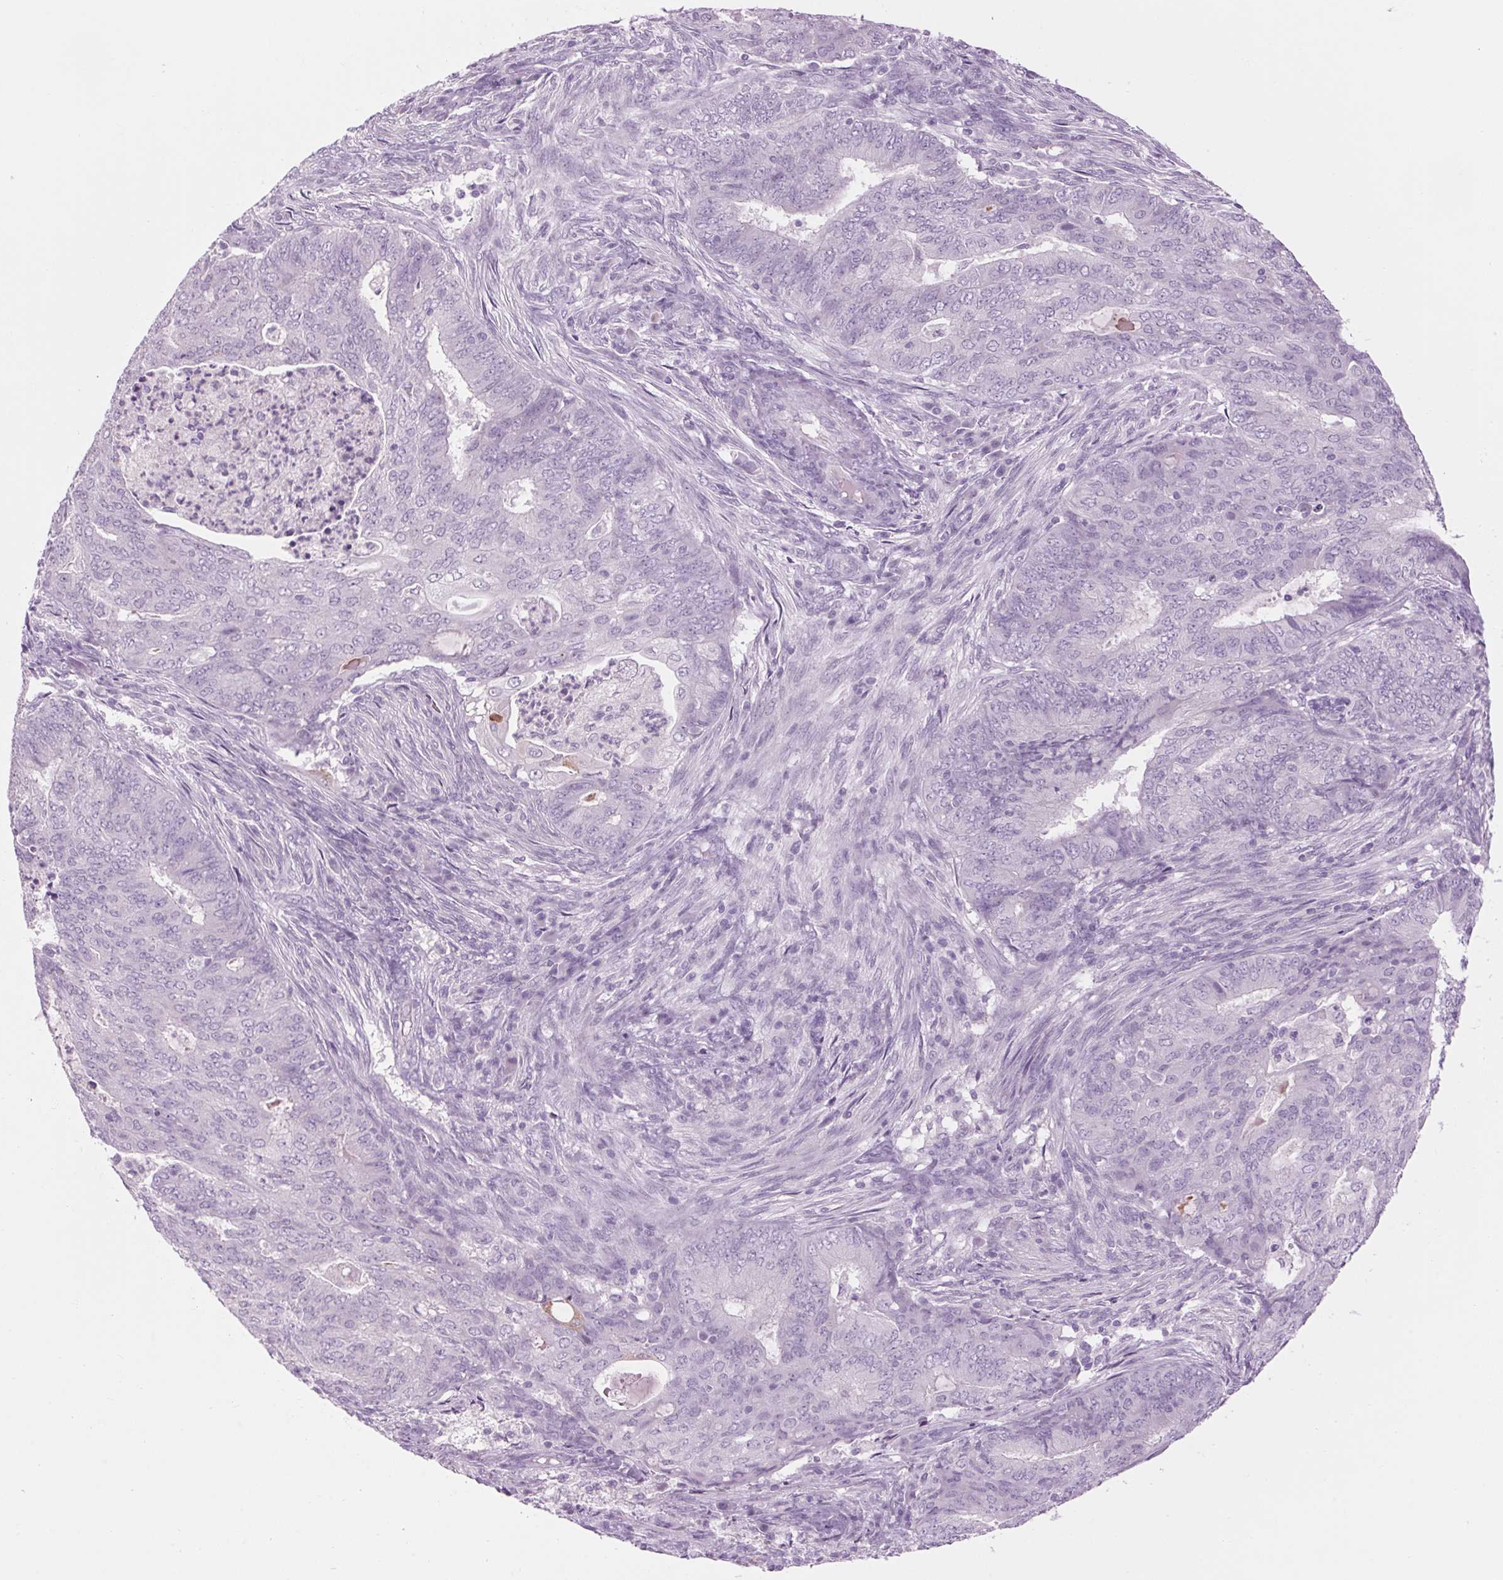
{"staining": {"intensity": "negative", "quantity": "none", "location": "none"}, "tissue": "endometrial cancer", "cell_type": "Tumor cells", "image_type": "cancer", "snomed": [{"axis": "morphology", "description": "Adenocarcinoma, NOS"}, {"axis": "topography", "description": "Endometrium"}], "caption": "Micrograph shows no protein expression in tumor cells of endometrial cancer (adenocarcinoma) tissue. (DAB (3,3'-diaminobenzidine) immunohistochemistry (IHC), high magnification).", "gene": "RPTN", "patient": {"sex": "female", "age": 62}}